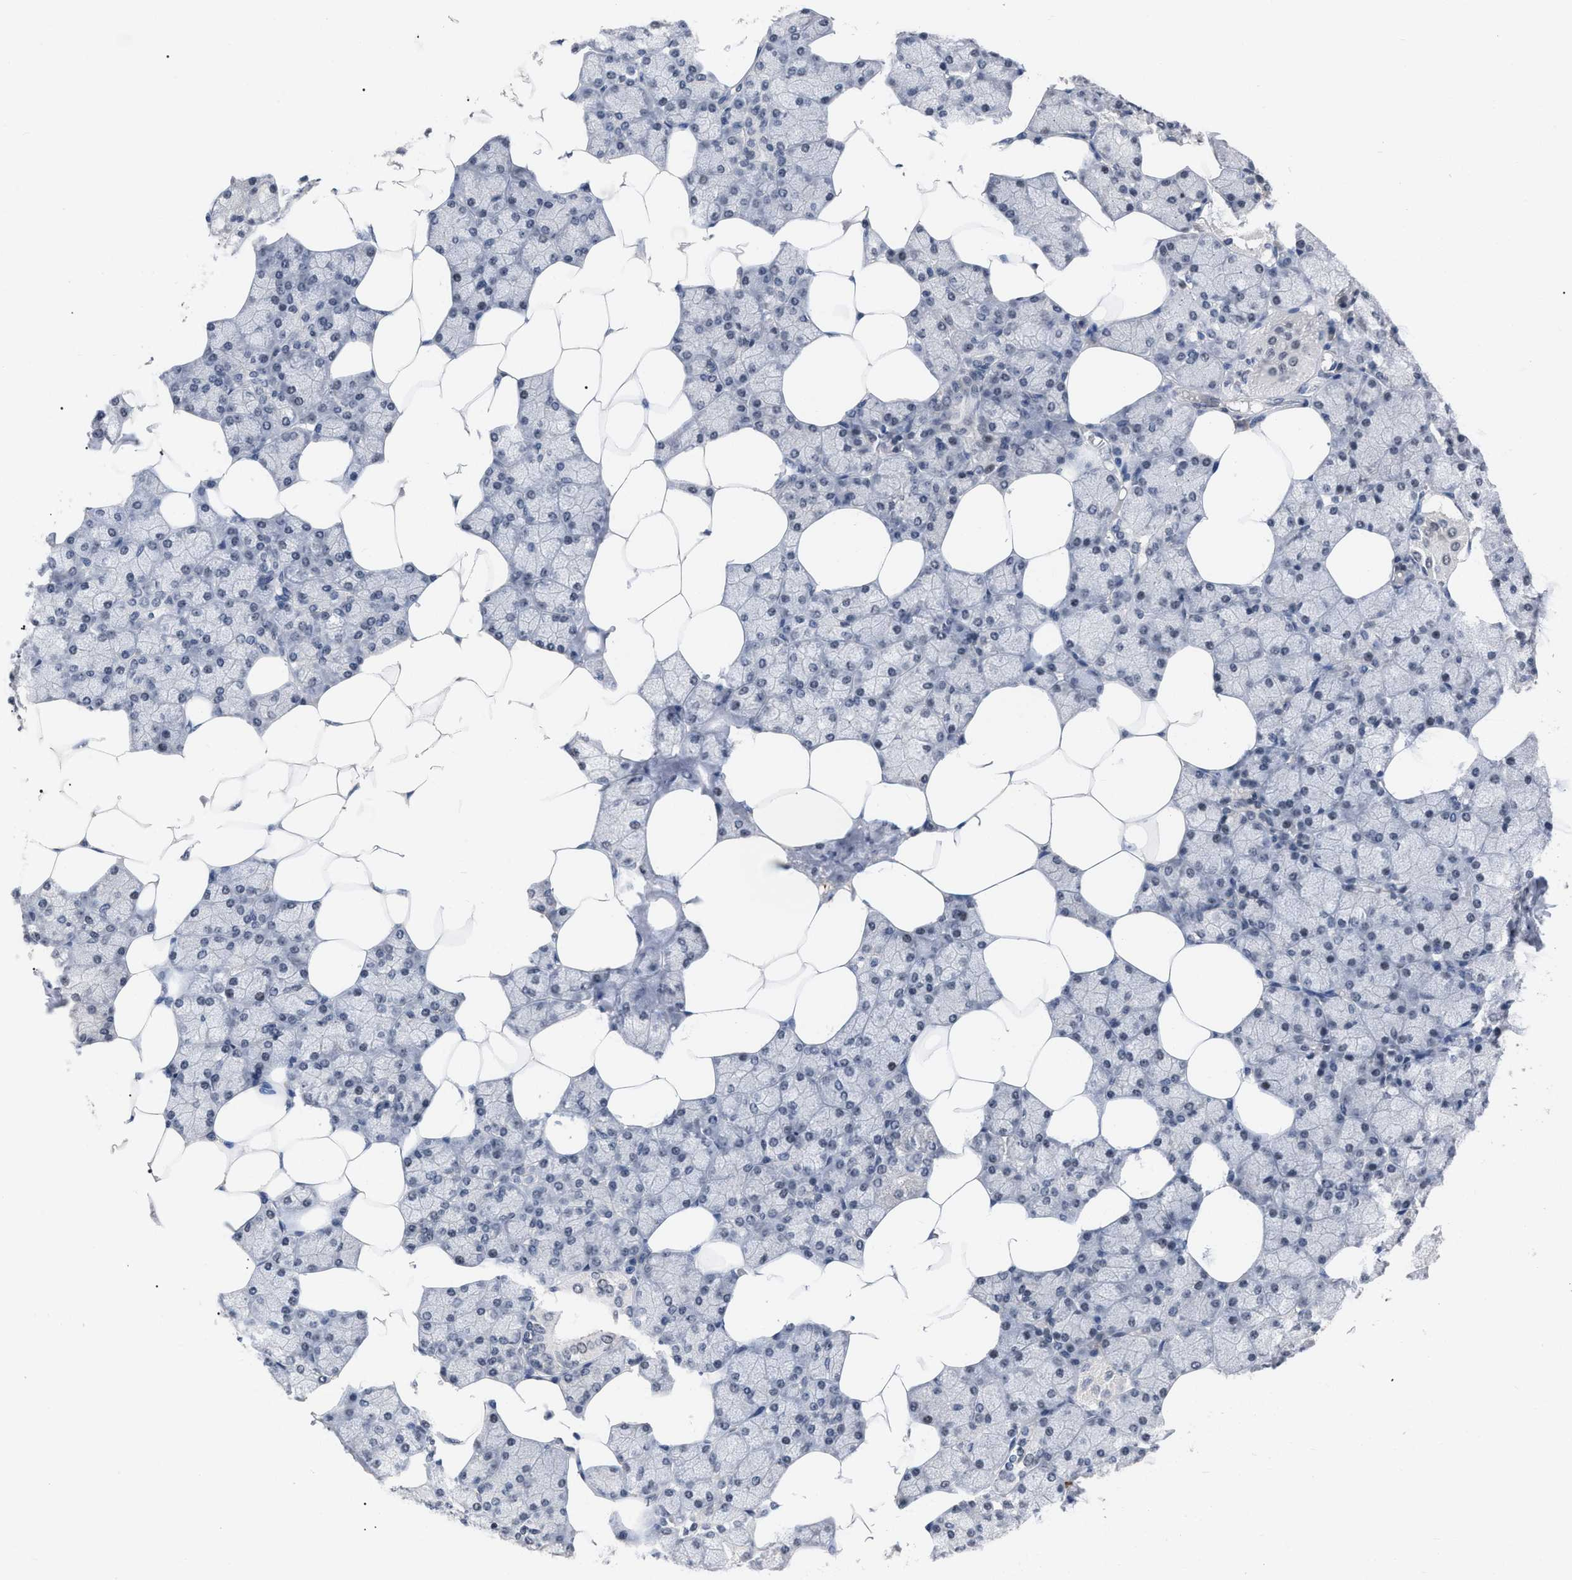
{"staining": {"intensity": "weak", "quantity": "<25%", "location": "nuclear"}, "tissue": "salivary gland", "cell_type": "Glandular cells", "image_type": "normal", "snomed": [{"axis": "morphology", "description": "Normal tissue, NOS"}, {"axis": "topography", "description": "Salivary gland"}], "caption": "The histopathology image displays no significant expression in glandular cells of salivary gland.", "gene": "JAZF1", "patient": {"sex": "male", "age": 62}}